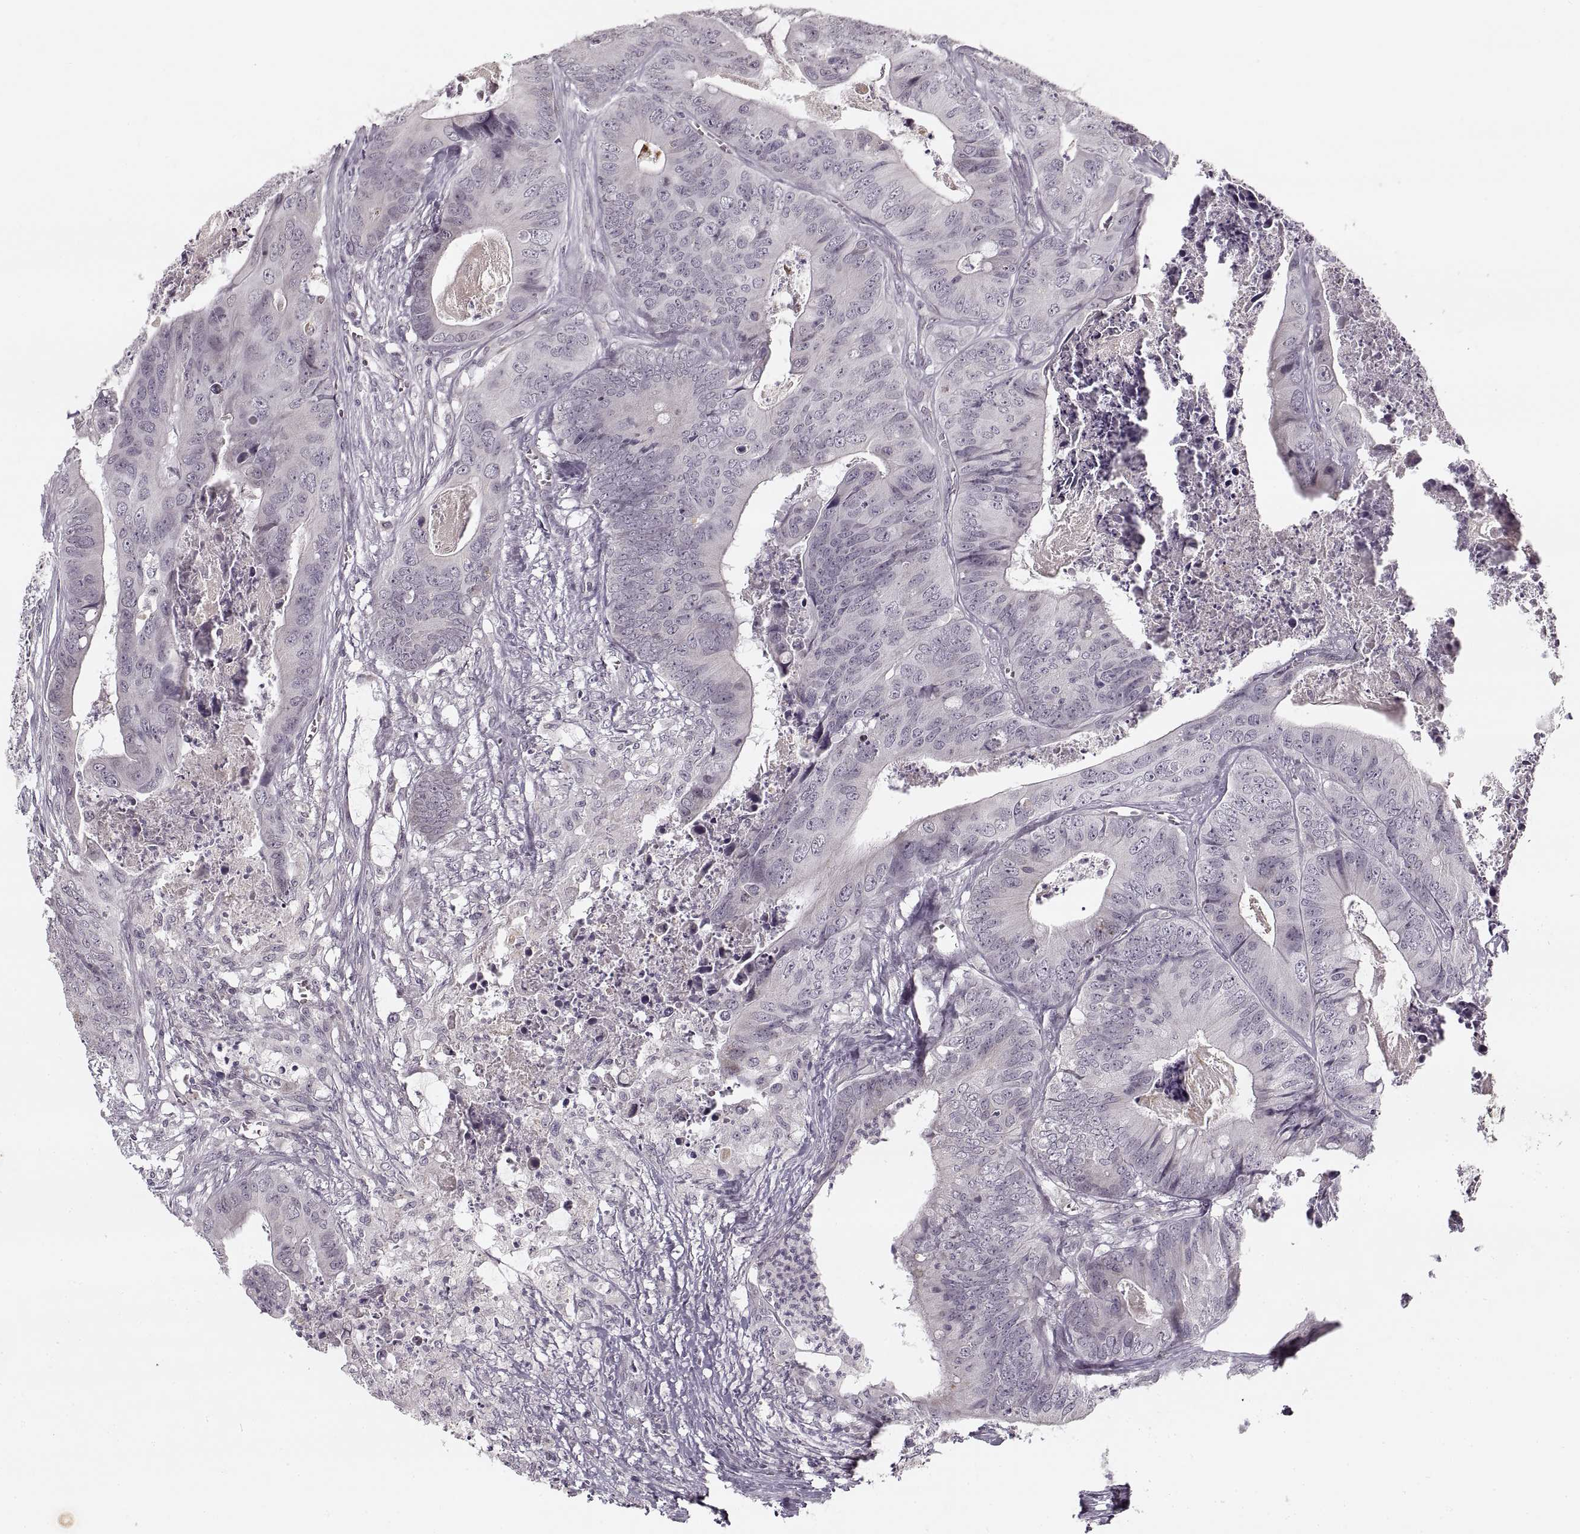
{"staining": {"intensity": "negative", "quantity": "none", "location": "none"}, "tissue": "colorectal cancer", "cell_type": "Tumor cells", "image_type": "cancer", "snomed": [{"axis": "morphology", "description": "Adenocarcinoma, NOS"}, {"axis": "topography", "description": "Colon"}], "caption": "DAB (3,3'-diaminobenzidine) immunohistochemical staining of colorectal adenocarcinoma displays no significant positivity in tumor cells.", "gene": "ASIC3", "patient": {"sex": "male", "age": 84}}